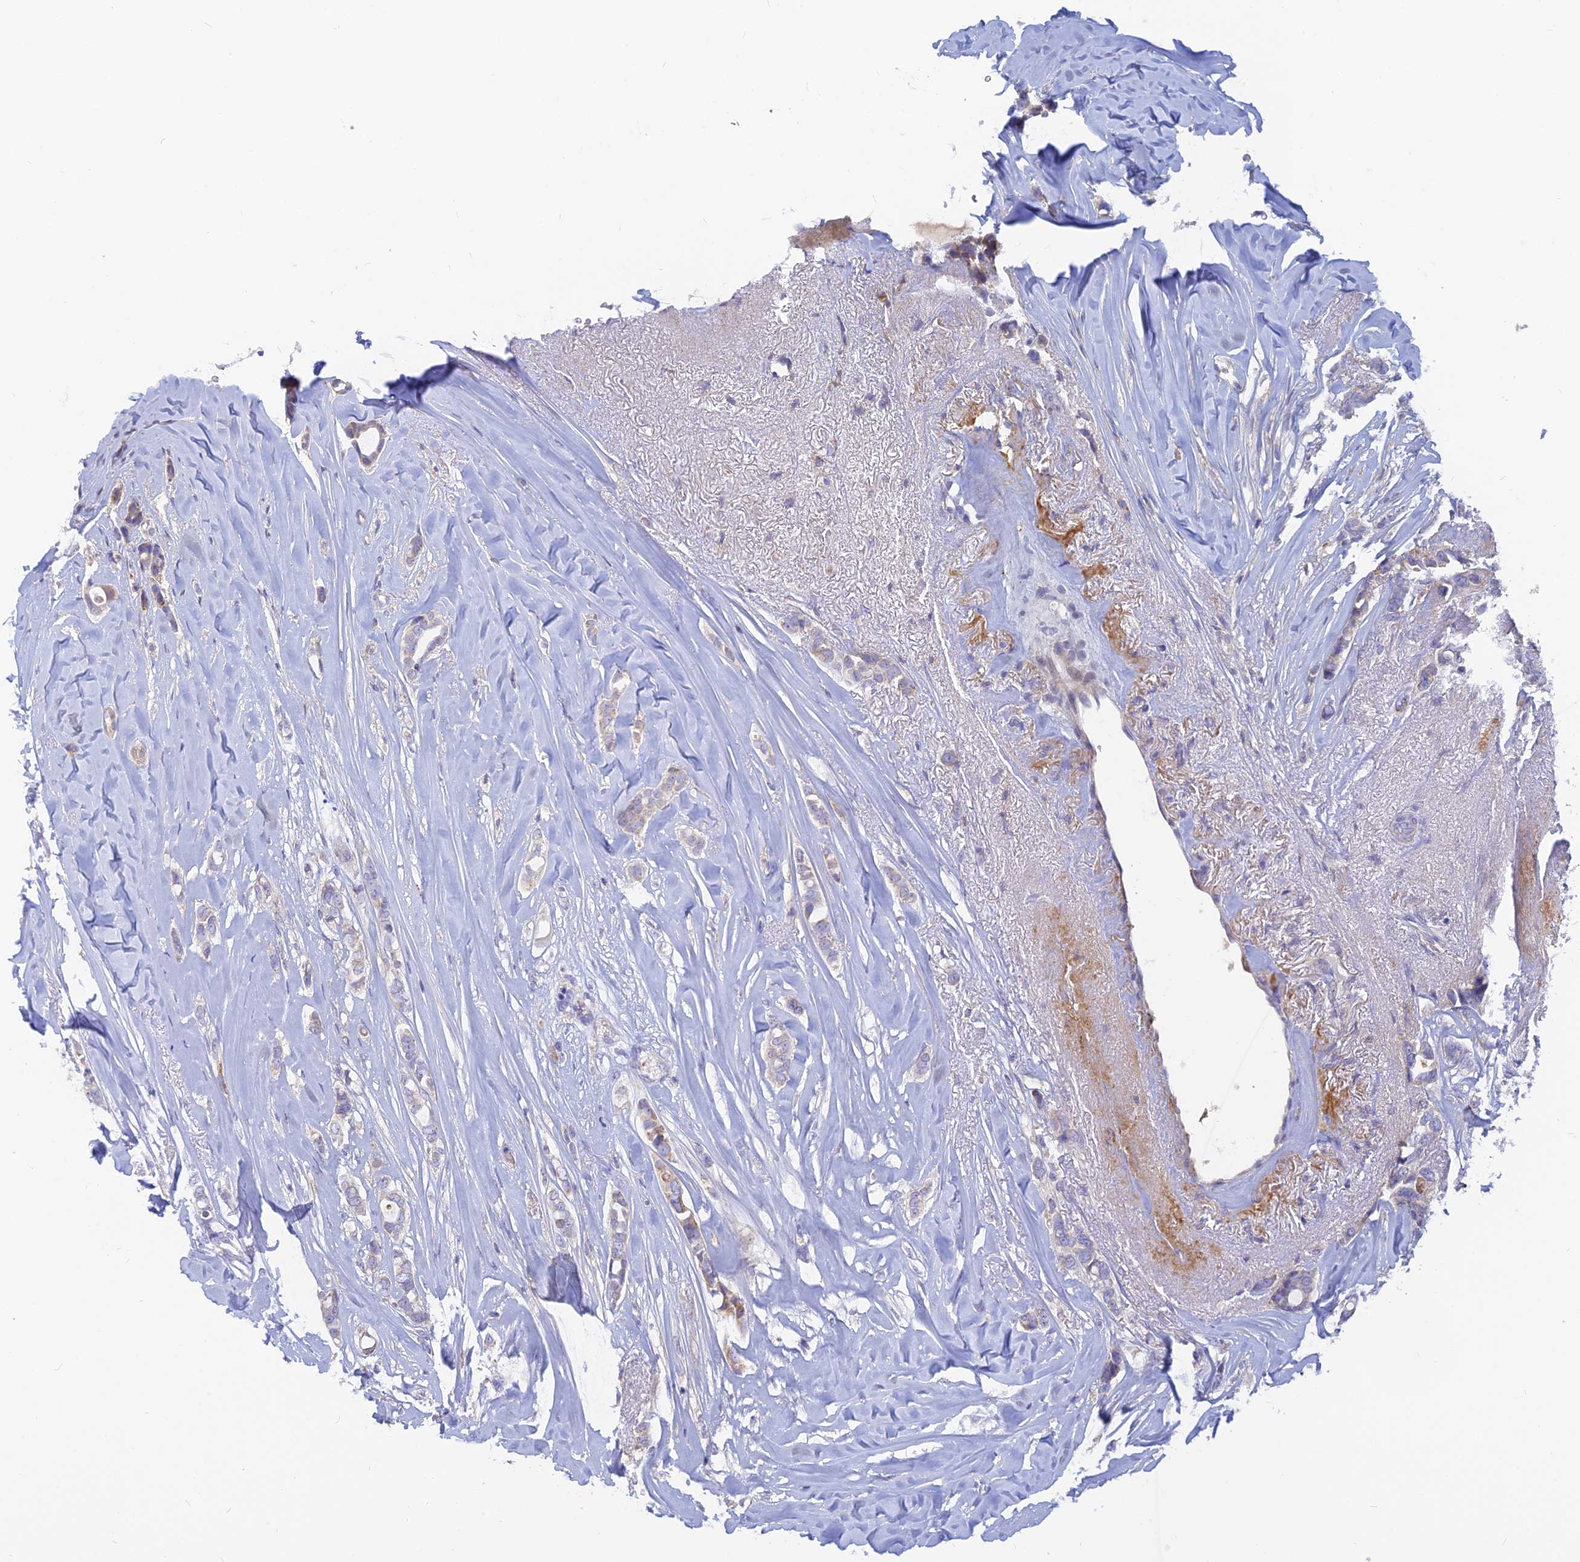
{"staining": {"intensity": "moderate", "quantity": "<25%", "location": "cytoplasmic/membranous"}, "tissue": "breast cancer", "cell_type": "Tumor cells", "image_type": "cancer", "snomed": [{"axis": "morphology", "description": "Lobular carcinoma"}, {"axis": "topography", "description": "Breast"}], "caption": "IHC staining of breast cancer, which exhibits low levels of moderate cytoplasmic/membranous expression in about <25% of tumor cells indicating moderate cytoplasmic/membranous protein positivity. The staining was performed using DAB (brown) for protein detection and nuclei were counterstained in hematoxylin (blue).", "gene": "CACNA1B", "patient": {"sex": "female", "age": 51}}